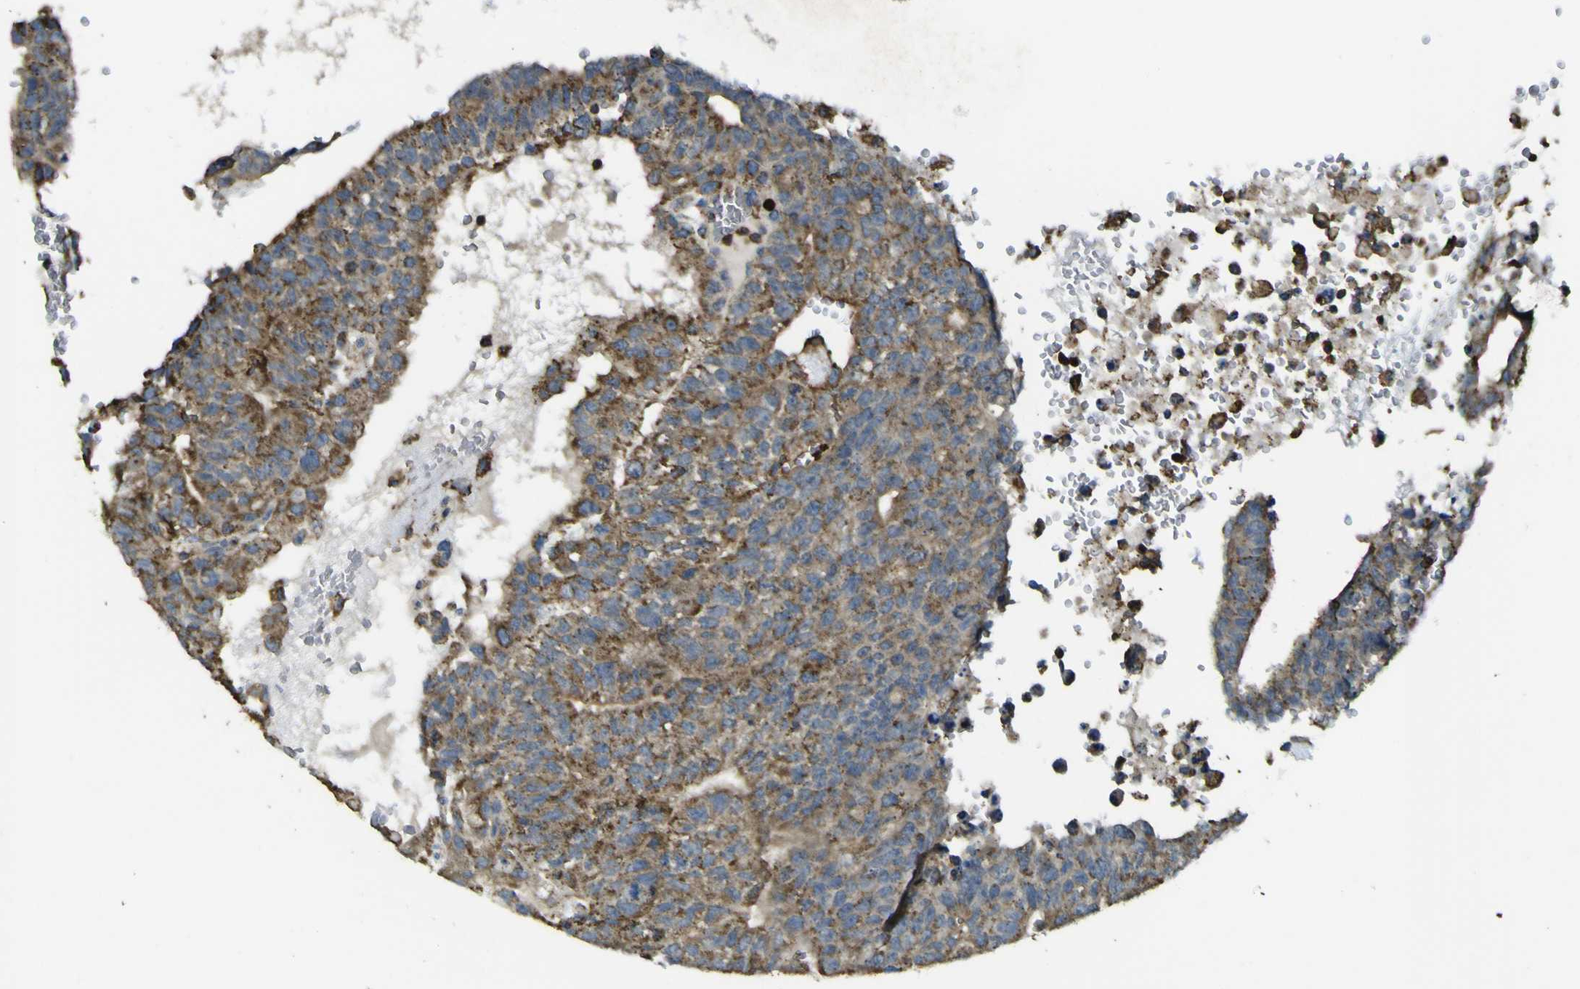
{"staining": {"intensity": "strong", "quantity": ">75%", "location": "cytoplasmic/membranous"}, "tissue": "testis cancer", "cell_type": "Tumor cells", "image_type": "cancer", "snomed": [{"axis": "morphology", "description": "Seminoma, NOS"}, {"axis": "morphology", "description": "Carcinoma, Embryonal, NOS"}, {"axis": "topography", "description": "Testis"}], "caption": "Immunohistochemistry of testis embryonal carcinoma shows high levels of strong cytoplasmic/membranous positivity in about >75% of tumor cells.", "gene": "ACSL3", "patient": {"sex": "male", "age": 52}}